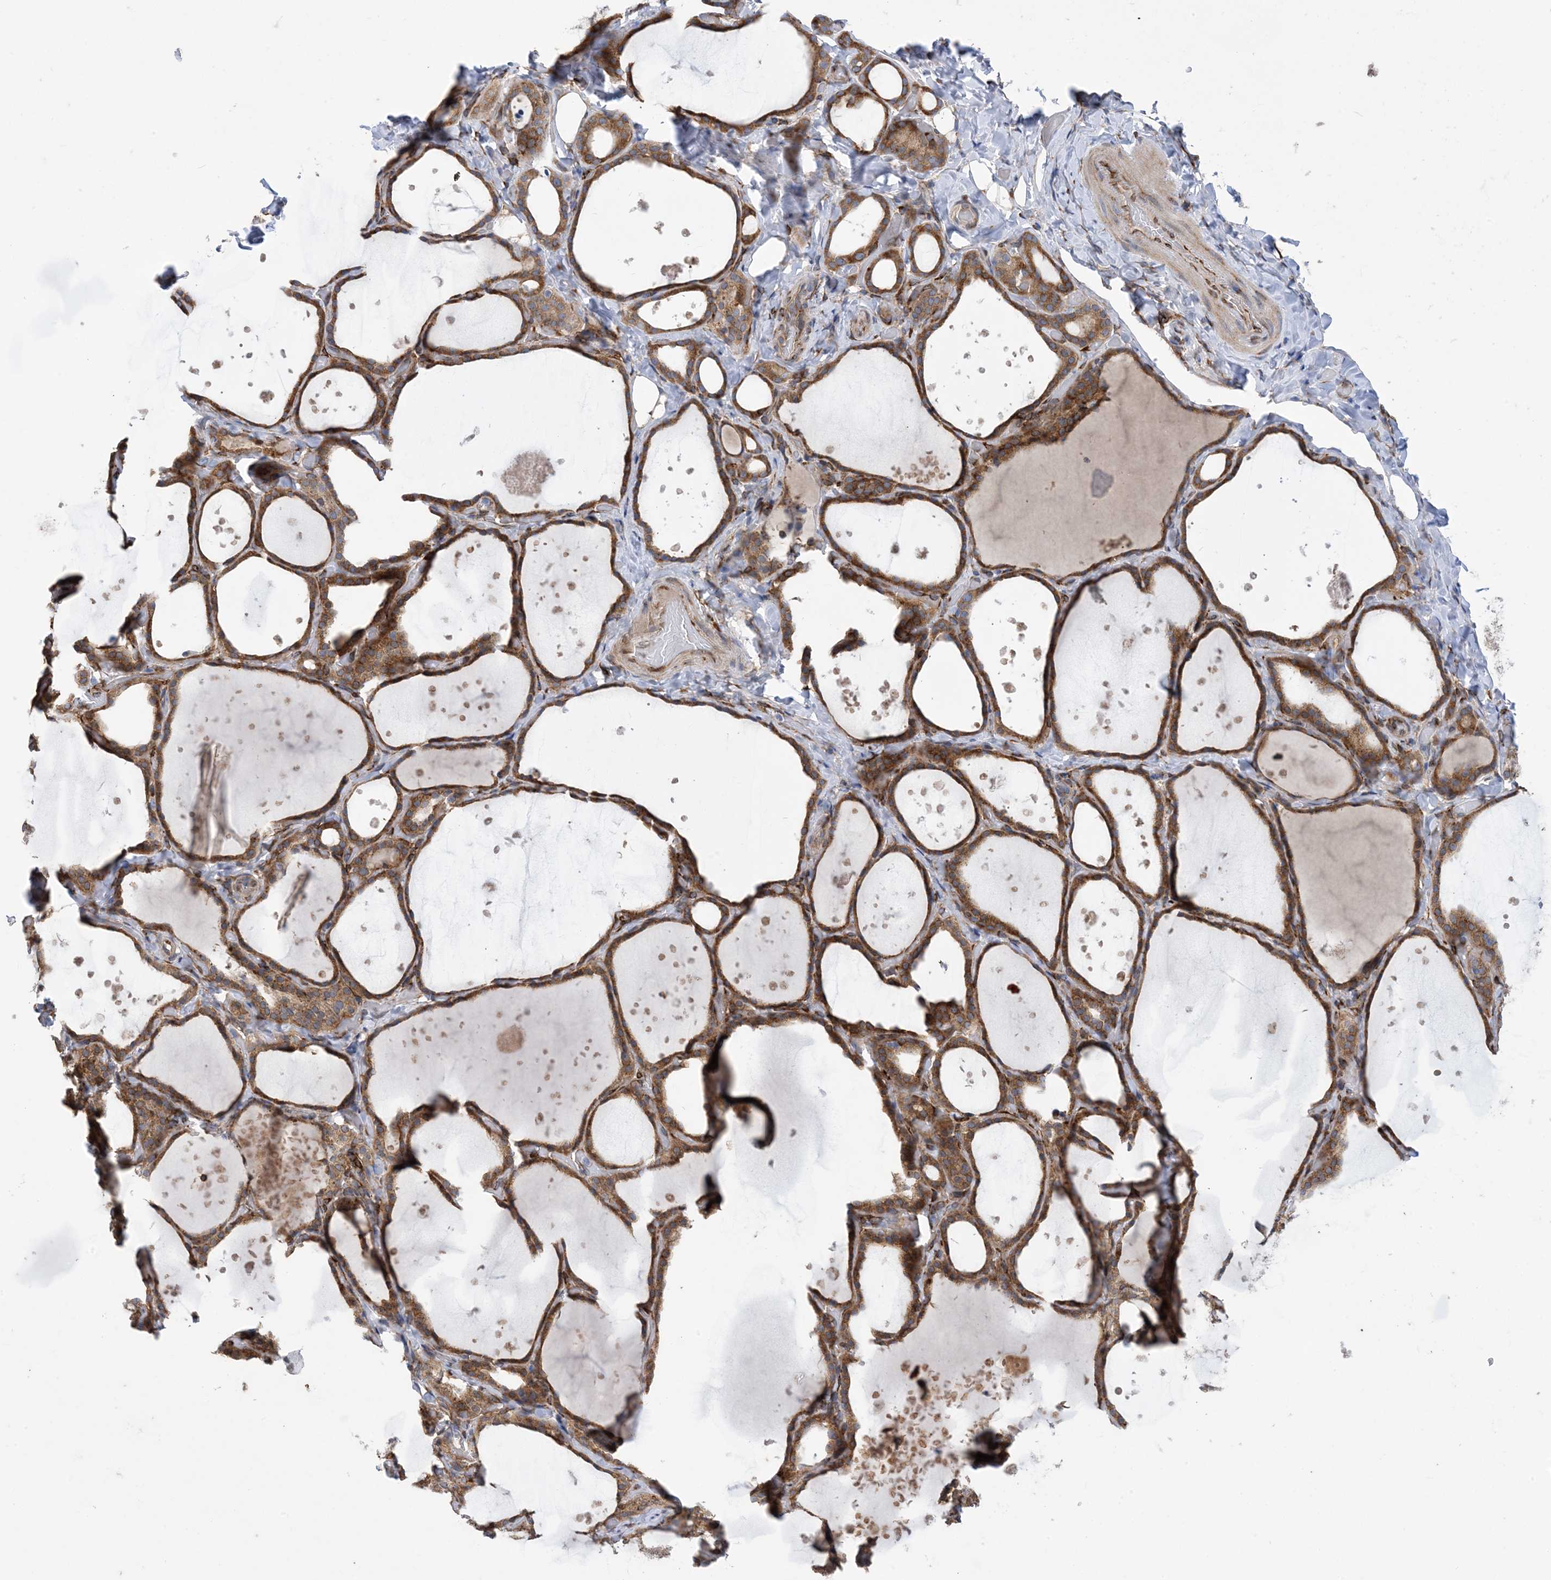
{"staining": {"intensity": "moderate", "quantity": ">75%", "location": "cytoplasmic/membranous"}, "tissue": "thyroid gland", "cell_type": "Glandular cells", "image_type": "normal", "snomed": [{"axis": "morphology", "description": "Normal tissue, NOS"}, {"axis": "topography", "description": "Thyroid gland"}], "caption": "This photomicrograph exhibits IHC staining of unremarkable thyroid gland, with medium moderate cytoplasmic/membranous staining in about >75% of glandular cells.", "gene": "RBMS3", "patient": {"sex": "female", "age": 44}}